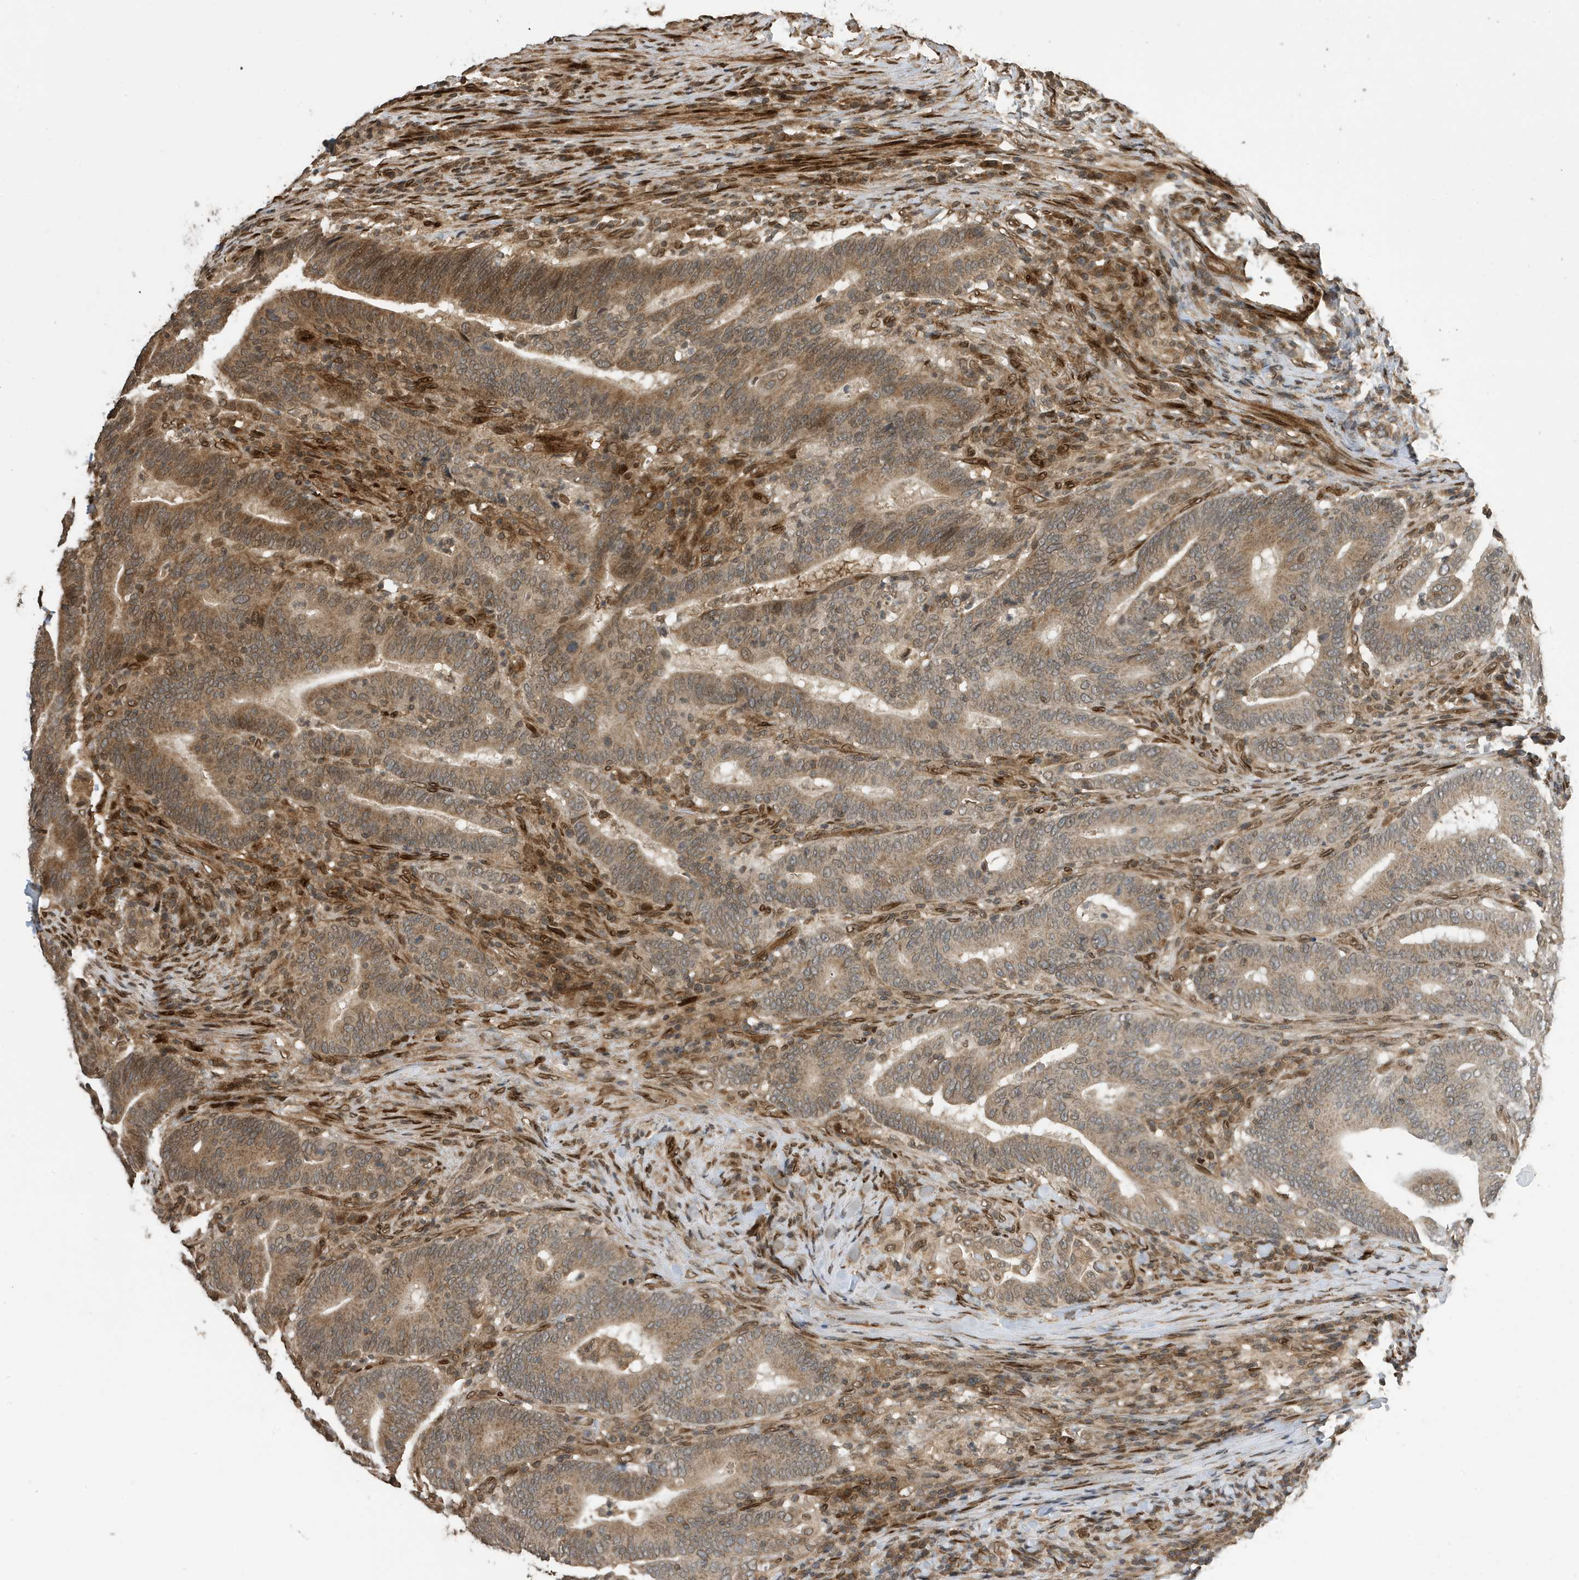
{"staining": {"intensity": "moderate", "quantity": ">75%", "location": "cytoplasmic/membranous,nuclear"}, "tissue": "colorectal cancer", "cell_type": "Tumor cells", "image_type": "cancer", "snomed": [{"axis": "morphology", "description": "Normal tissue, NOS"}, {"axis": "morphology", "description": "Adenocarcinoma, NOS"}, {"axis": "topography", "description": "Colon"}], "caption": "Moderate cytoplasmic/membranous and nuclear positivity is present in approximately >75% of tumor cells in adenocarcinoma (colorectal).", "gene": "DUSP18", "patient": {"sex": "female", "age": 66}}